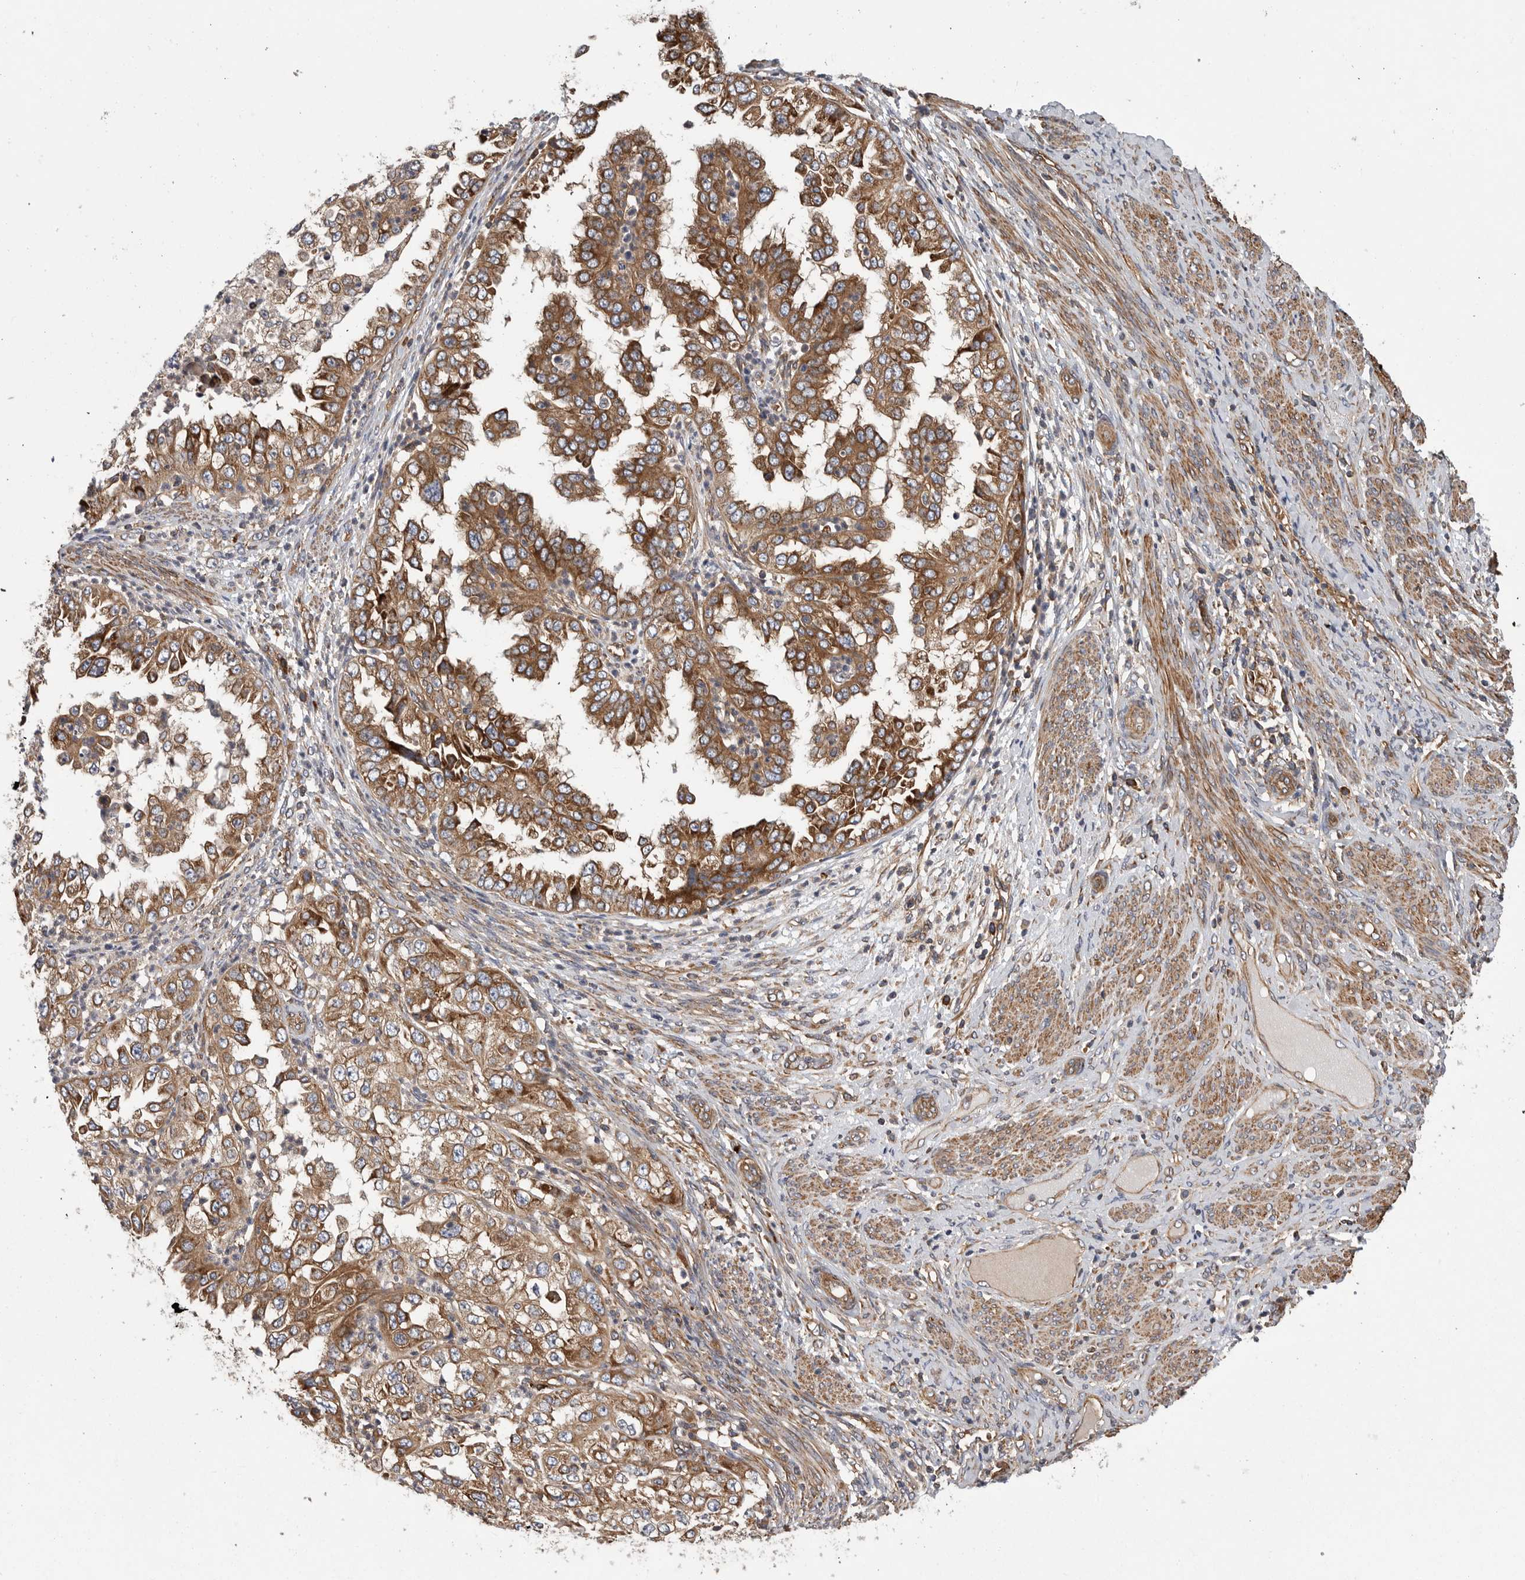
{"staining": {"intensity": "strong", "quantity": "25%-75%", "location": "cytoplasmic/membranous"}, "tissue": "endometrial cancer", "cell_type": "Tumor cells", "image_type": "cancer", "snomed": [{"axis": "morphology", "description": "Adenocarcinoma, NOS"}, {"axis": "topography", "description": "Endometrium"}], "caption": "Human endometrial cancer stained with a brown dye reveals strong cytoplasmic/membranous positive staining in approximately 25%-75% of tumor cells.", "gene": "OXR1", "patient": {"sex": "female", "age": 85}}